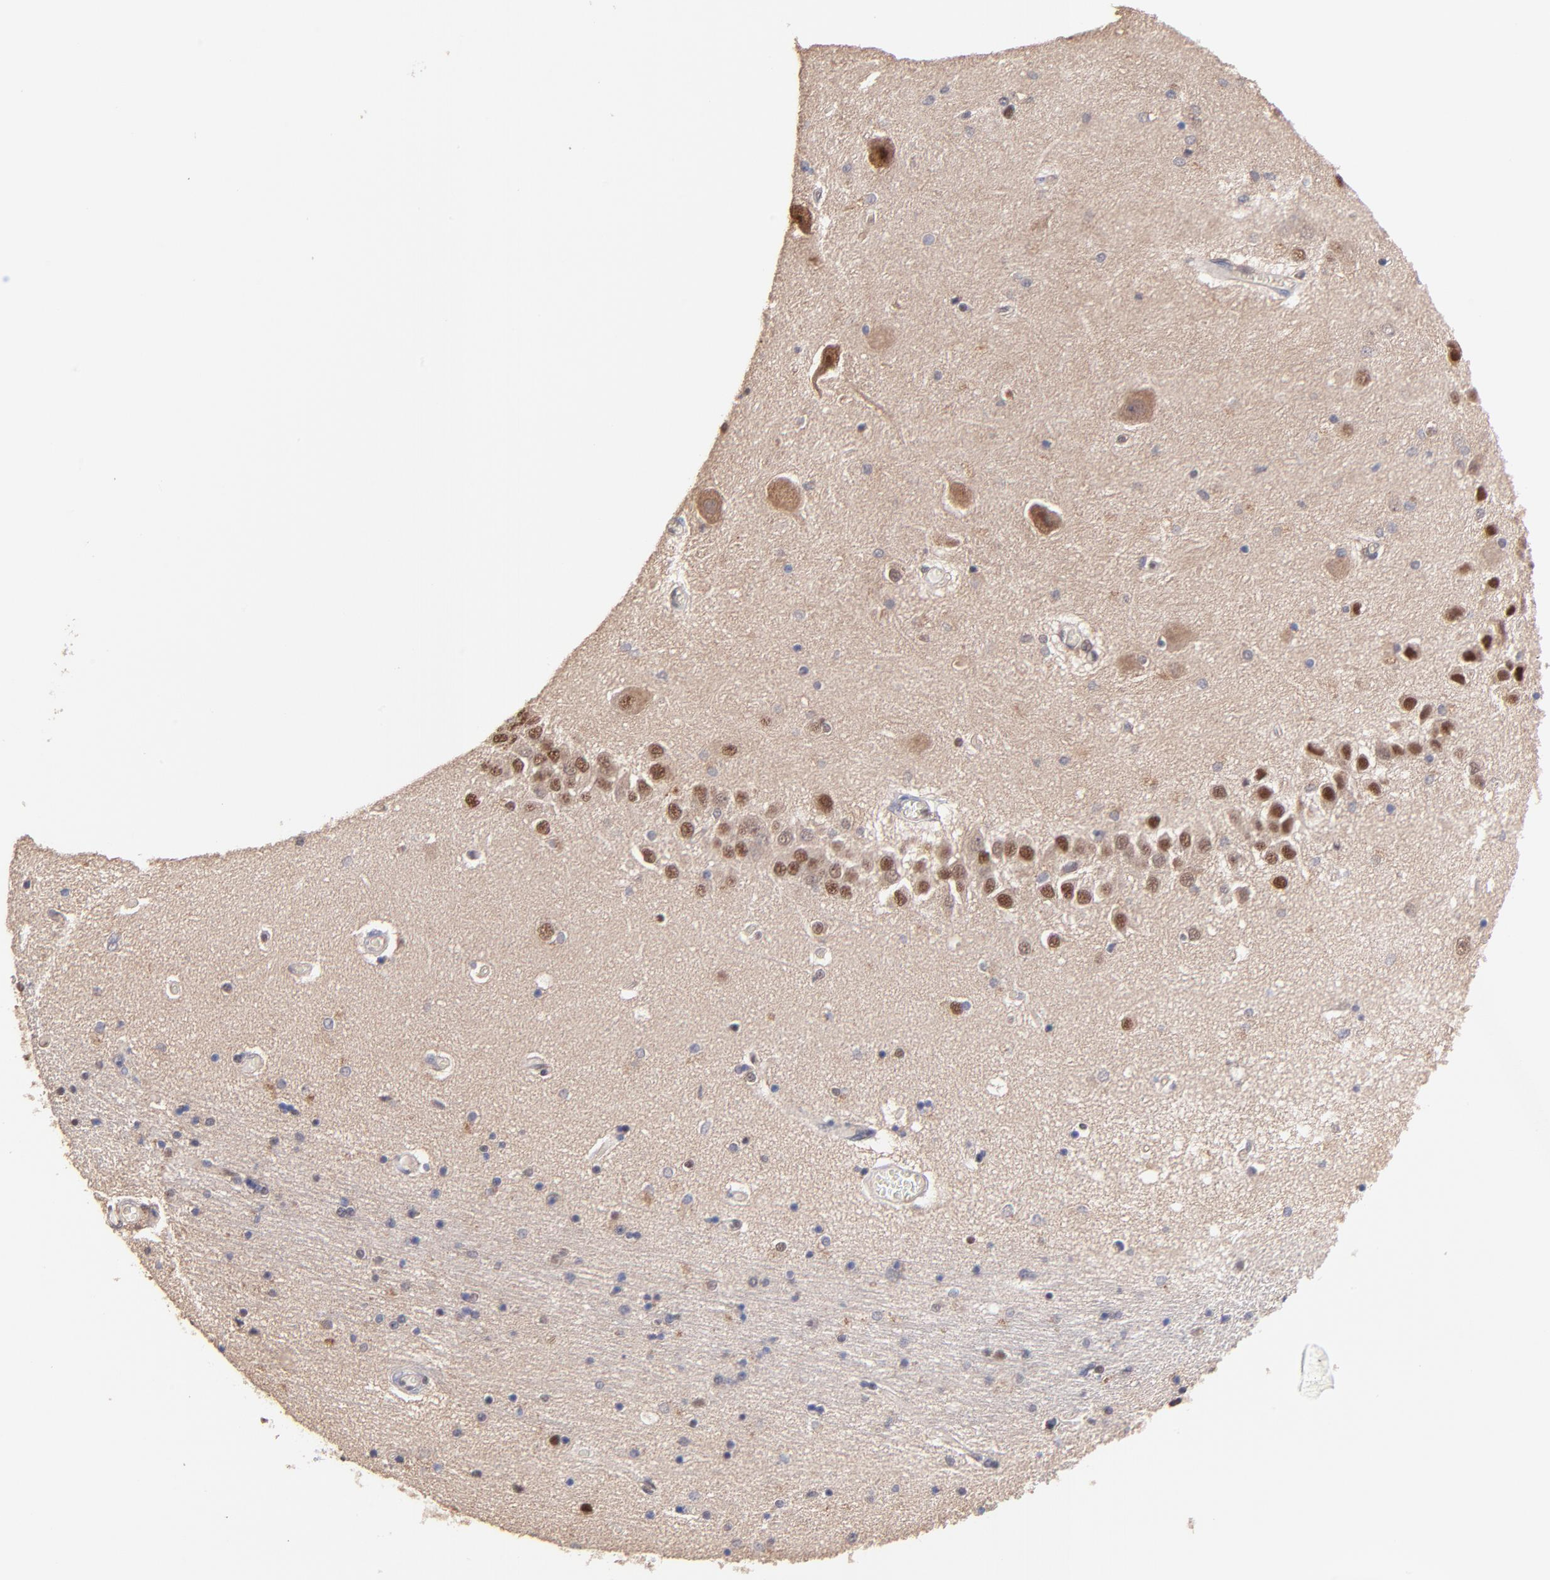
{"staining": {"intensity": "moderate", "quantity": "<25%", "location": "nuclear"}, "tissue": "hippocampus", "cell_type": "Glial cells", "image_type": "normal", "snomed": [{"axis": "morphology", "description": "Normal tissue, NOS"}, {"axis": "topography", "description": "Hippocampus"}], "caption": "This is a photomicrograph of IHC staining of benign hippocampus, which shows moderate expression in the nuclear of glial cells.", "gene": "PSMA6", "patient": {"sex": "female", "age": 54}}